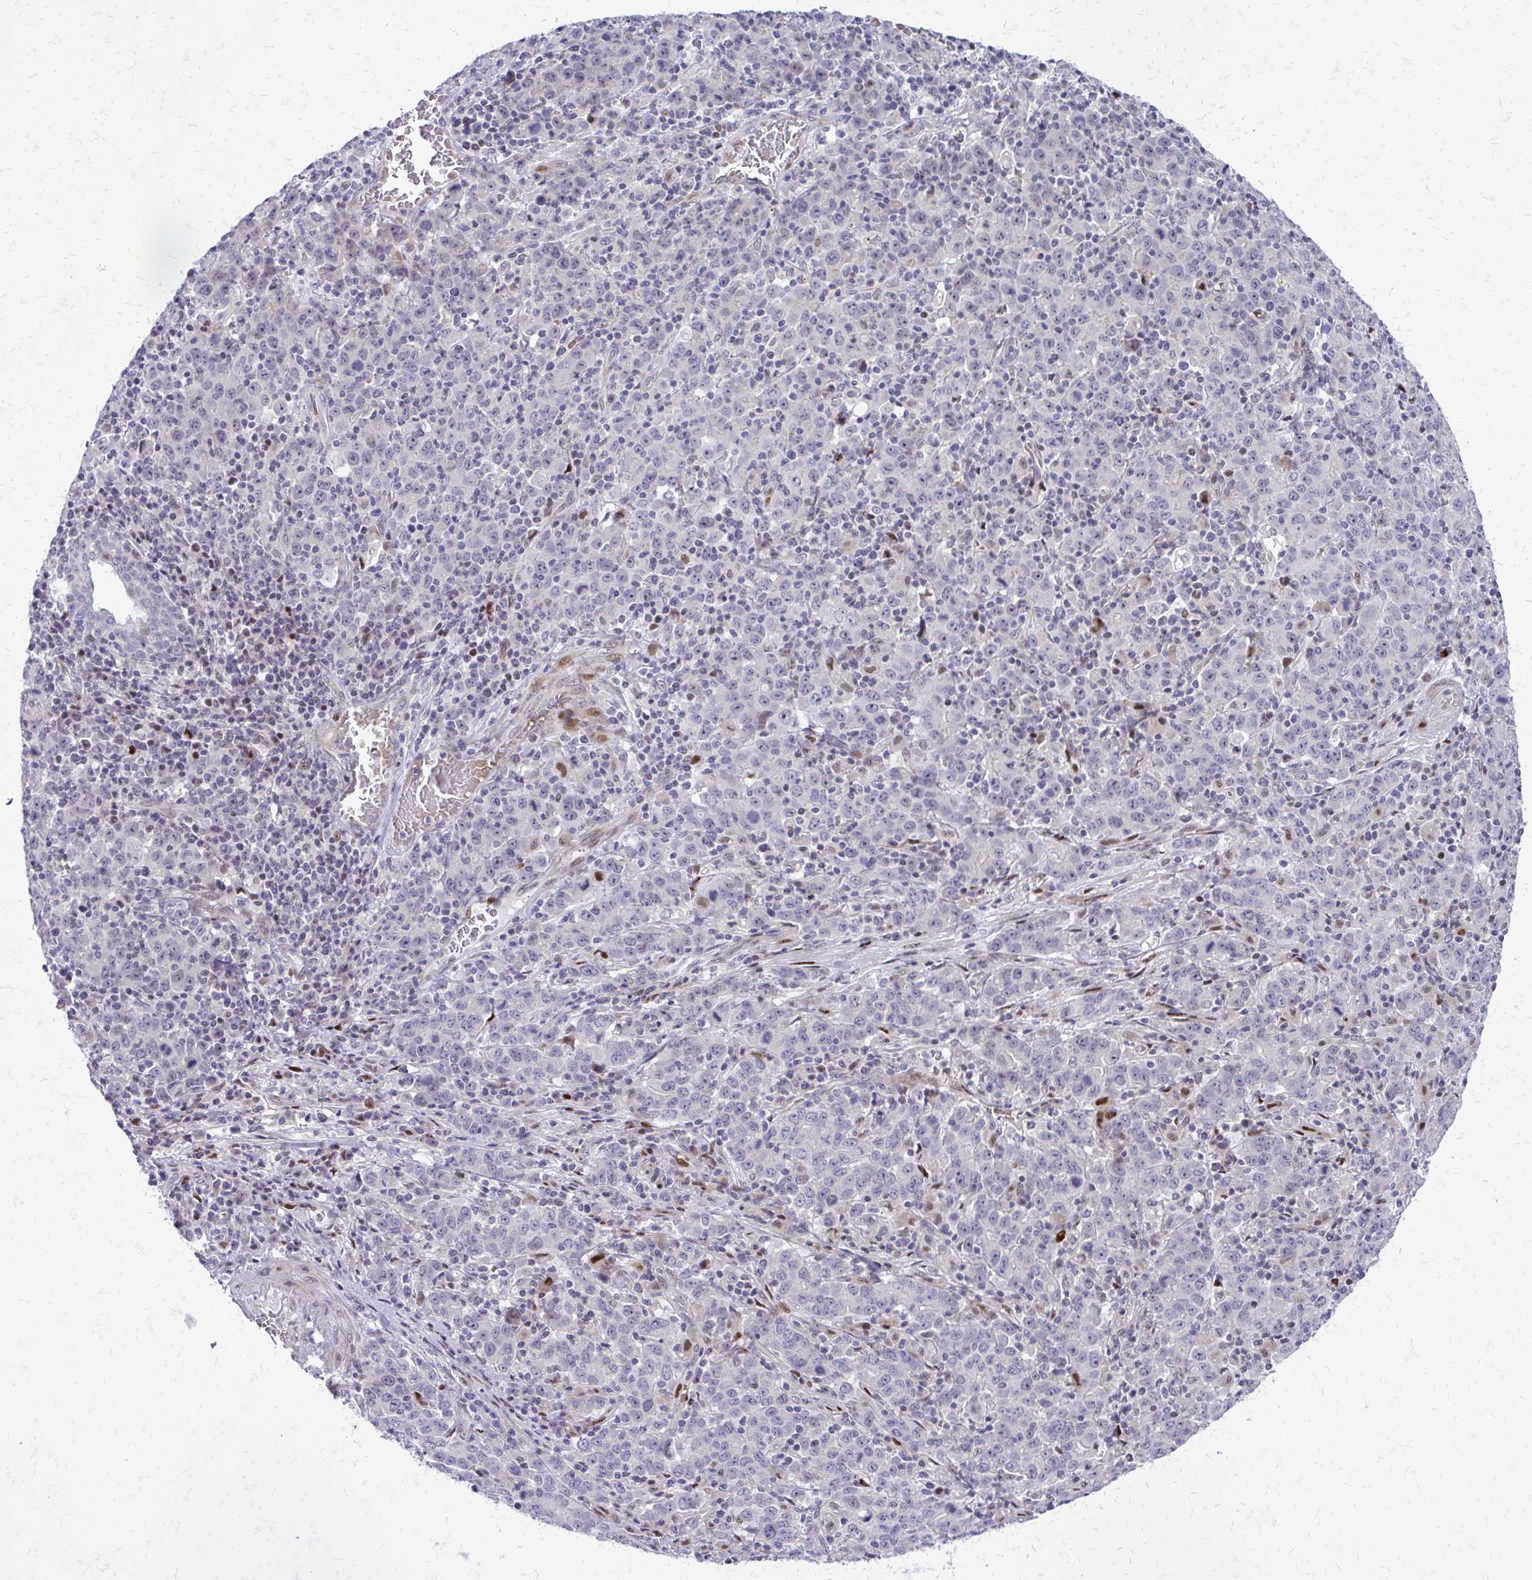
{"staining": {"intensity": "negative", "quantity": "none", "location": "none"}, "tissue": "stomach cancer", "cell_type": "Tumor cells", "image_type": "cancer", "snomed": [{"axis": "morphology", "description": "Adenocarcinoma, NOS"}, {"axis": "topography", "description": "Stomach, upper"}], "caption": "This is an immunohistochemistry (IHC) image of human stomach cancer. There is no positivity in tumor cells.", "gene": "PPDPFL", "patient": {"sex": "male", "age": 69}}